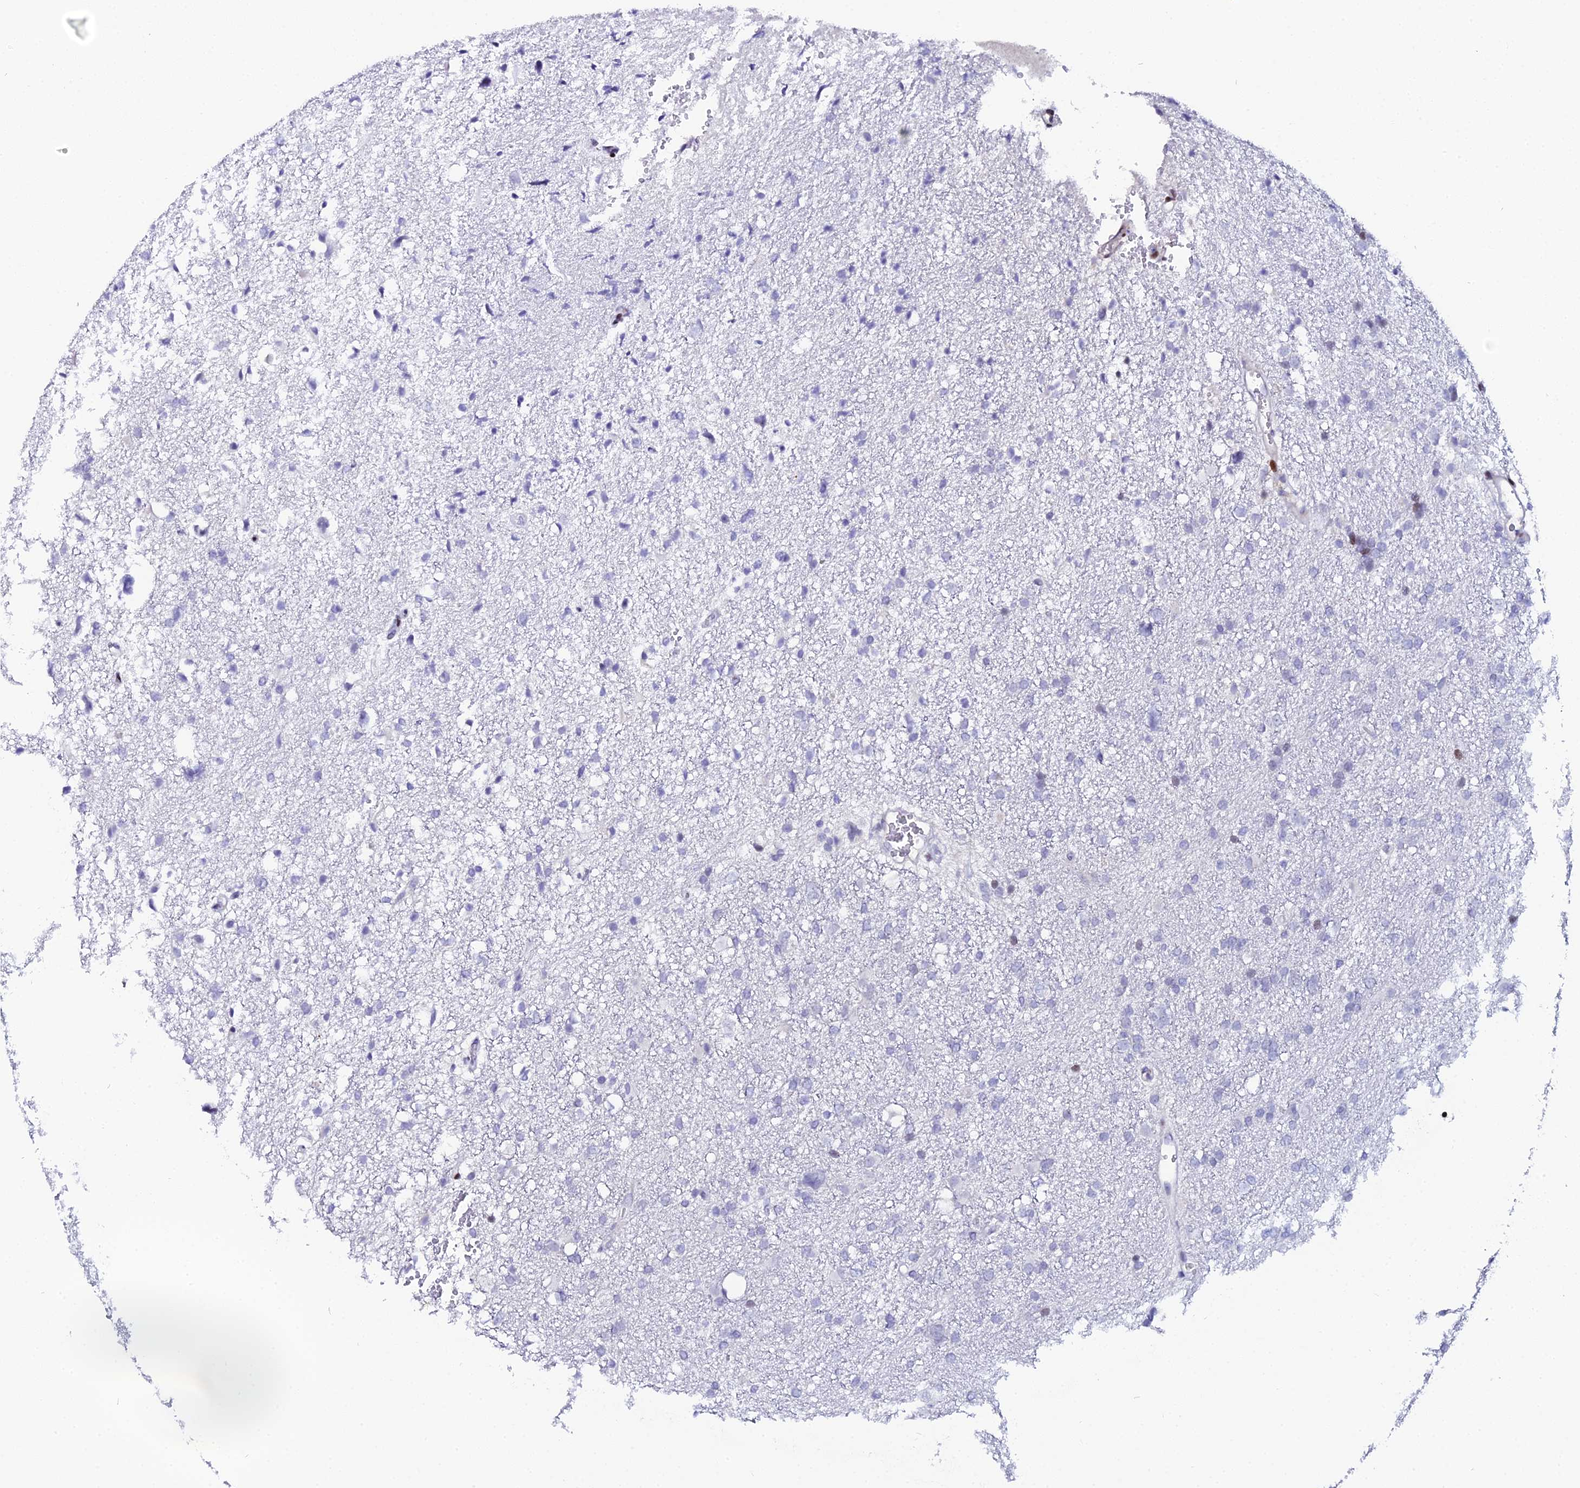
{"staining": {"intensity": "negative", "quantity": "none", "location": "none"}, "tissue": "glioma", "cell_type": "Tumor cells", "image_type": "cancer", "snomed": [{"axis": "morphology", "description": "Glioma, malignant, High grade"}, {"axis": "topography", "description": "Brain"}], "caption": "This micrograph is of glioma stained with immunohistochemistry (IHC) to label a protein in brown with the nuclei are counter-stained blue. There is no positivity in tumor cells.", "gene": "MYNN", "patient": {"sex": "male", "age": 61}}